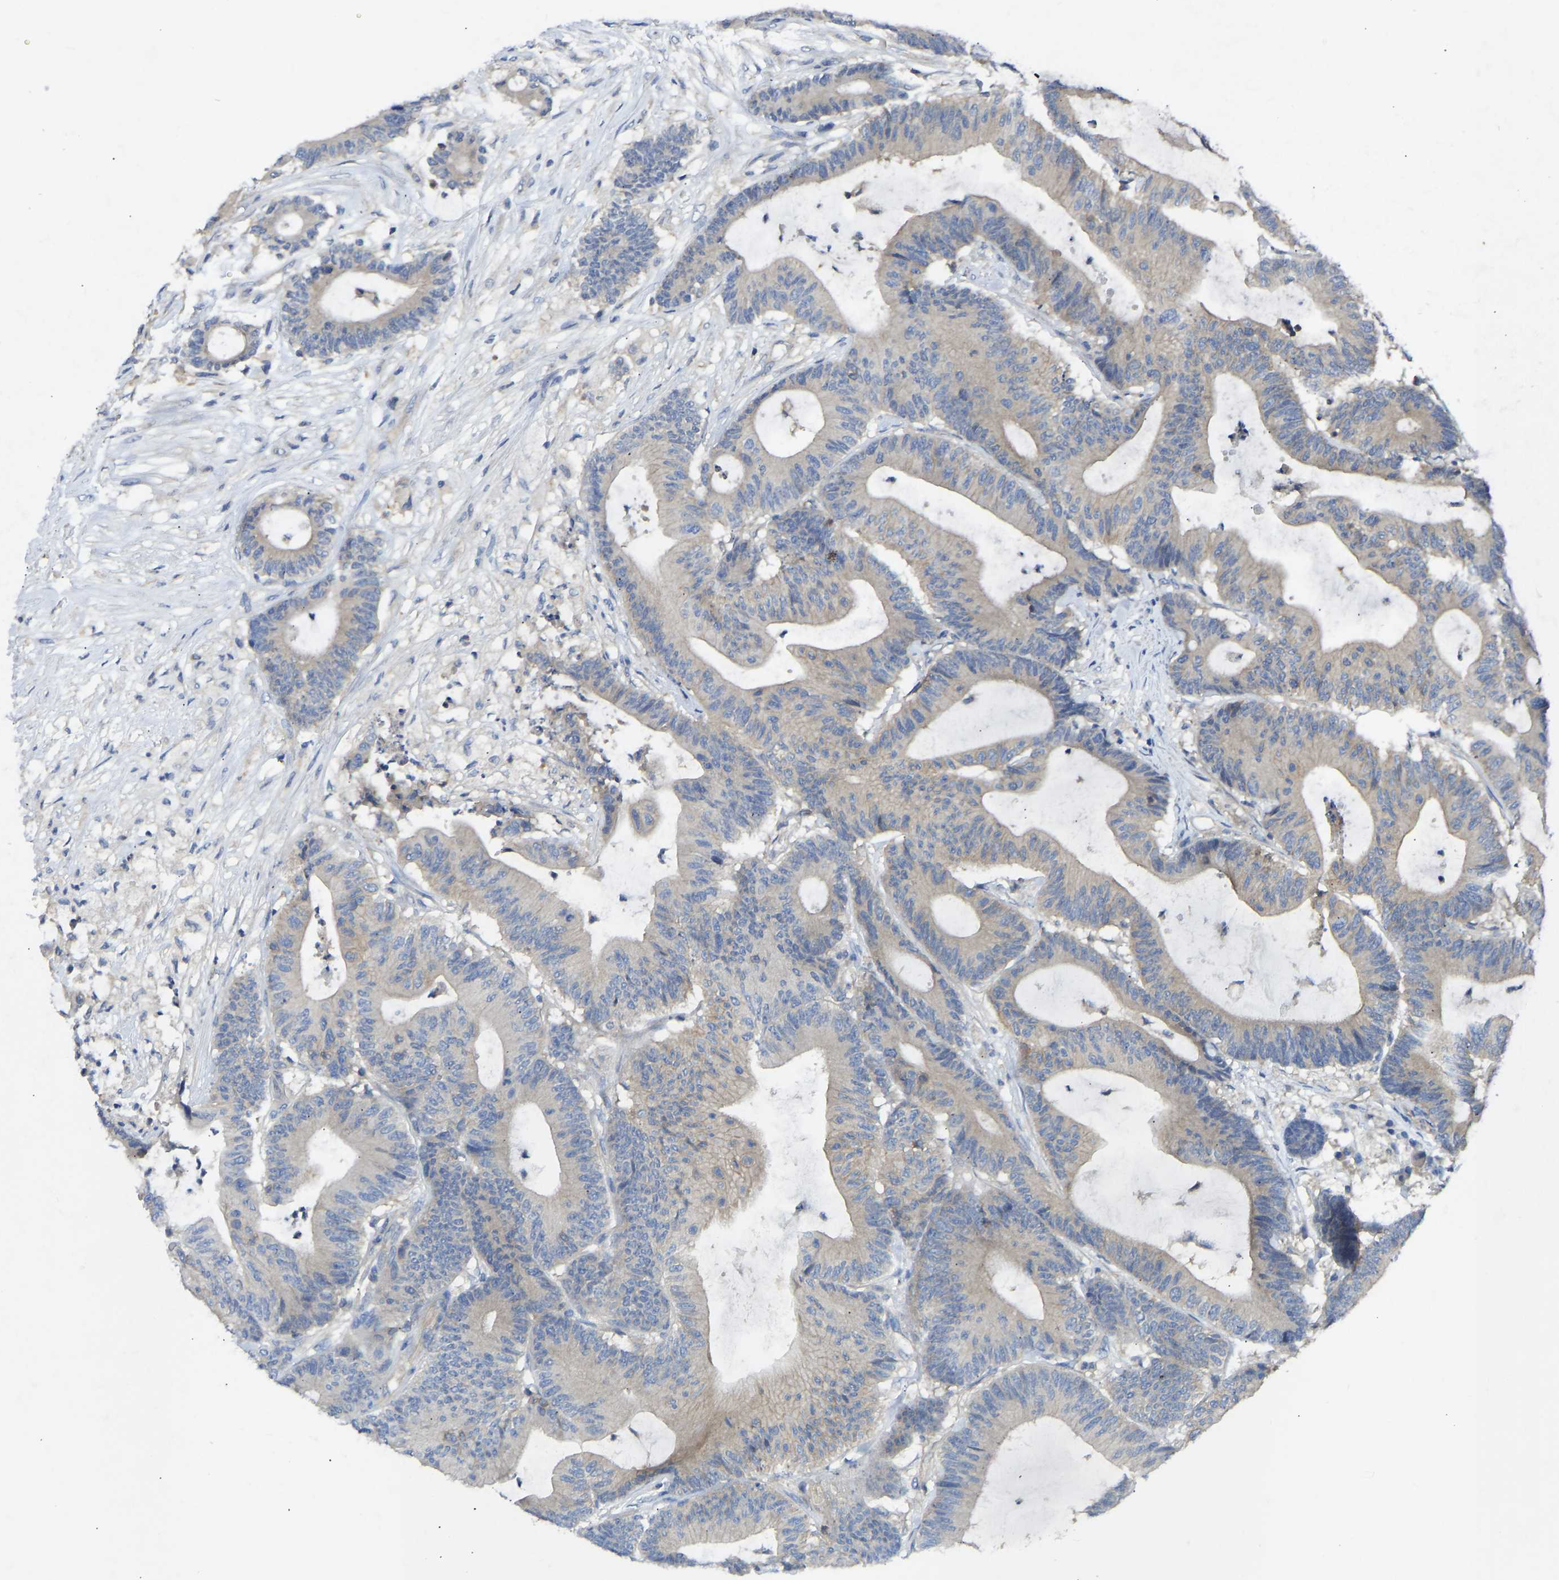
{"staining": {"intensity": "weak", "quantity": ">75%", "location": "cytoplasmic/membranous"}, "tissue": "colorectal cancer", "cell_type": "Tumor cells", "image_type": "cancer", "snomed": [{"axis": "morphology", "description": "Adenocarcinoma, NOS"}, {"axis": "topography", "description": "Colon"}], "caption": "A micrograph of human colorectal cancer stained for a protein exhibits weak cytoplasmic/membranous brown staining in tumor cells.", "gene": "PPP3CA", "patient": {"sex": "female", "age": 84}}